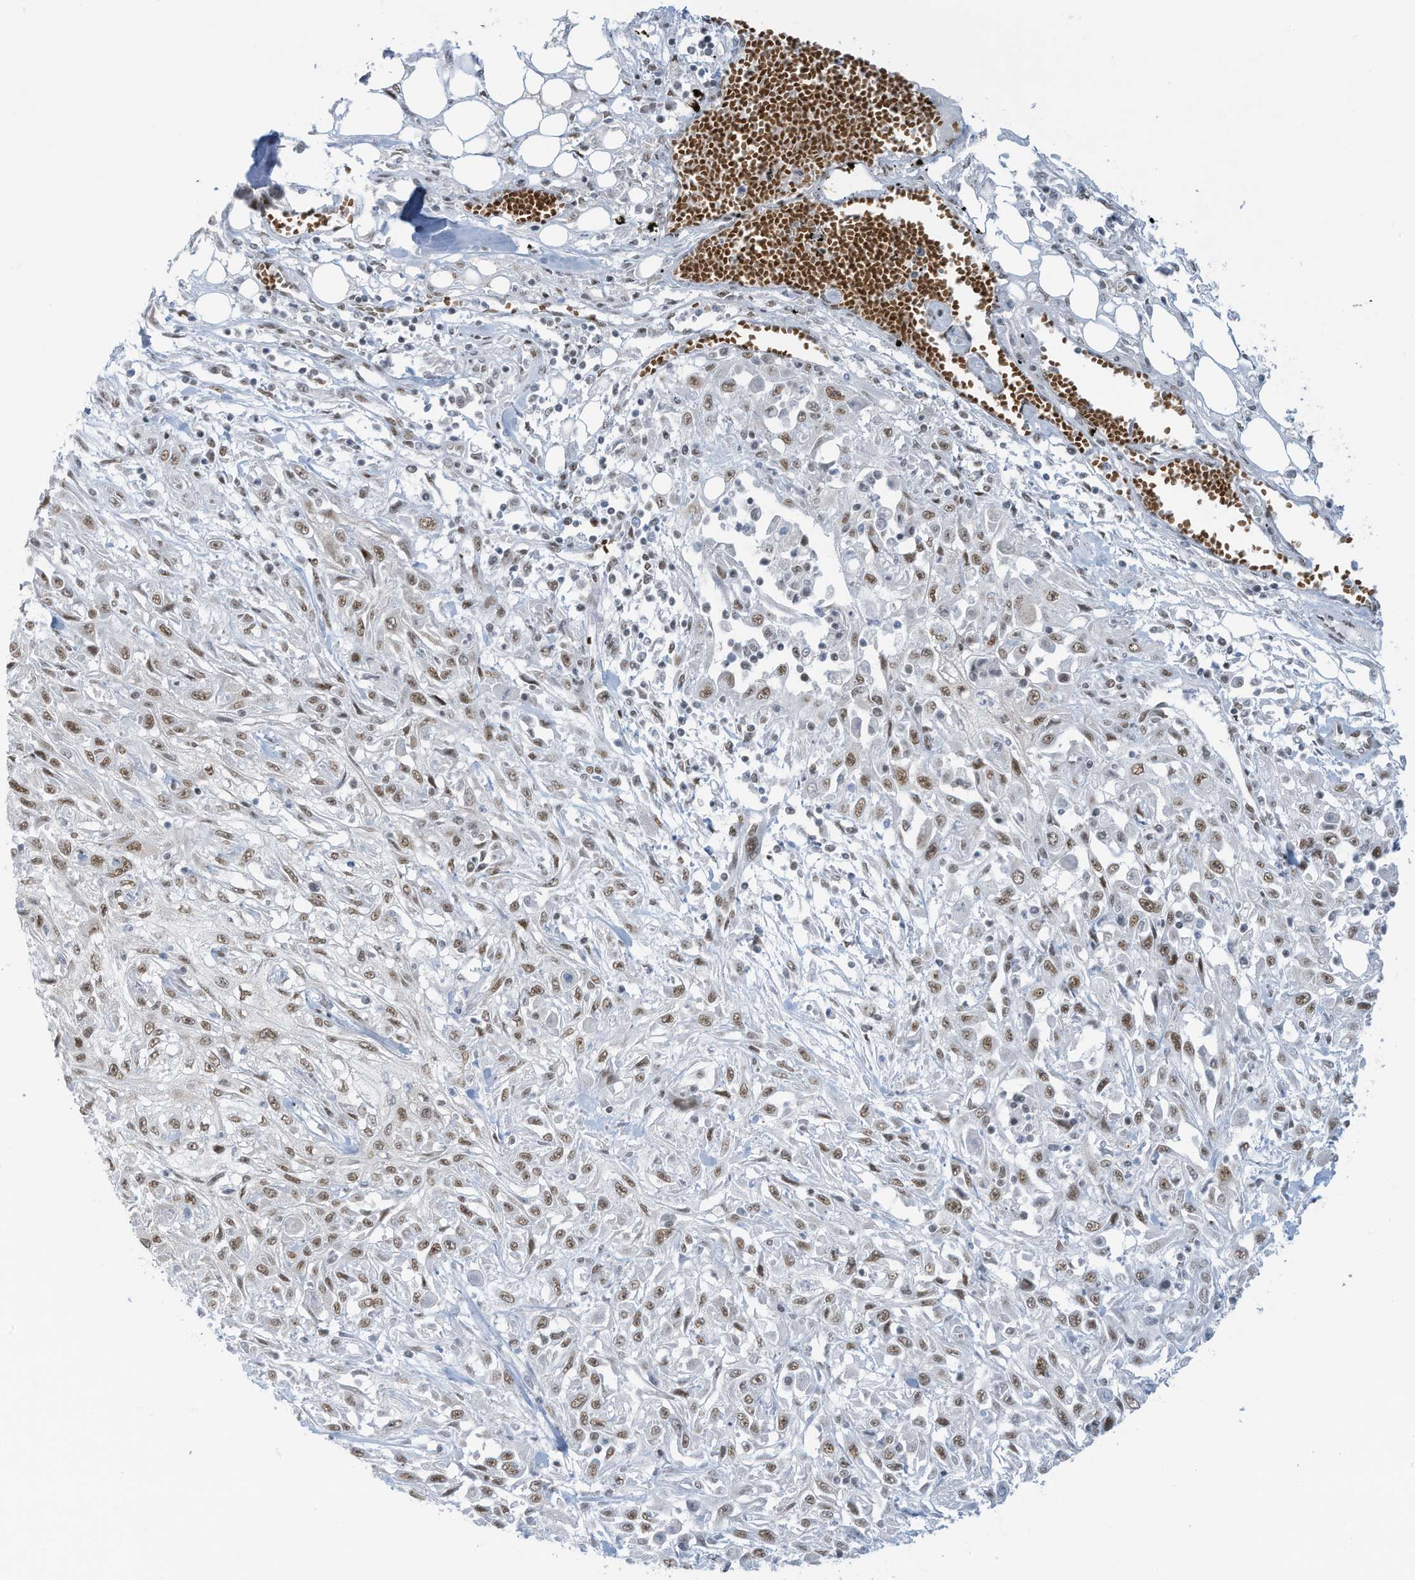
{"staining": {"intensity": "moderate", "quantity": ">75%", "location": "nuclear"}, "tissue": "skin cancer", "cell_type": "Tumor cells", "image_type": "cancer", "snomed": [{"axis": "morphology", "description": "Squamous cell carcinoma, NOS"}, {"axis": "morphology", "description": "Squamous cell carcinoma, metastatic, NOS"}, {"axis": "topography", "description": "Skin"}, {"axis": "topography", "description": "Lymph node"}], "caption": "Brown immunohistochemical staining in skin cancer shows moderate nuclear expression in approximately >75% of tumor cells. (brown staining indicates protein expression, while blue staining denotes nuclei).", "gene": "ECT2L", "patient": {"sex": "male", "age": 75}}